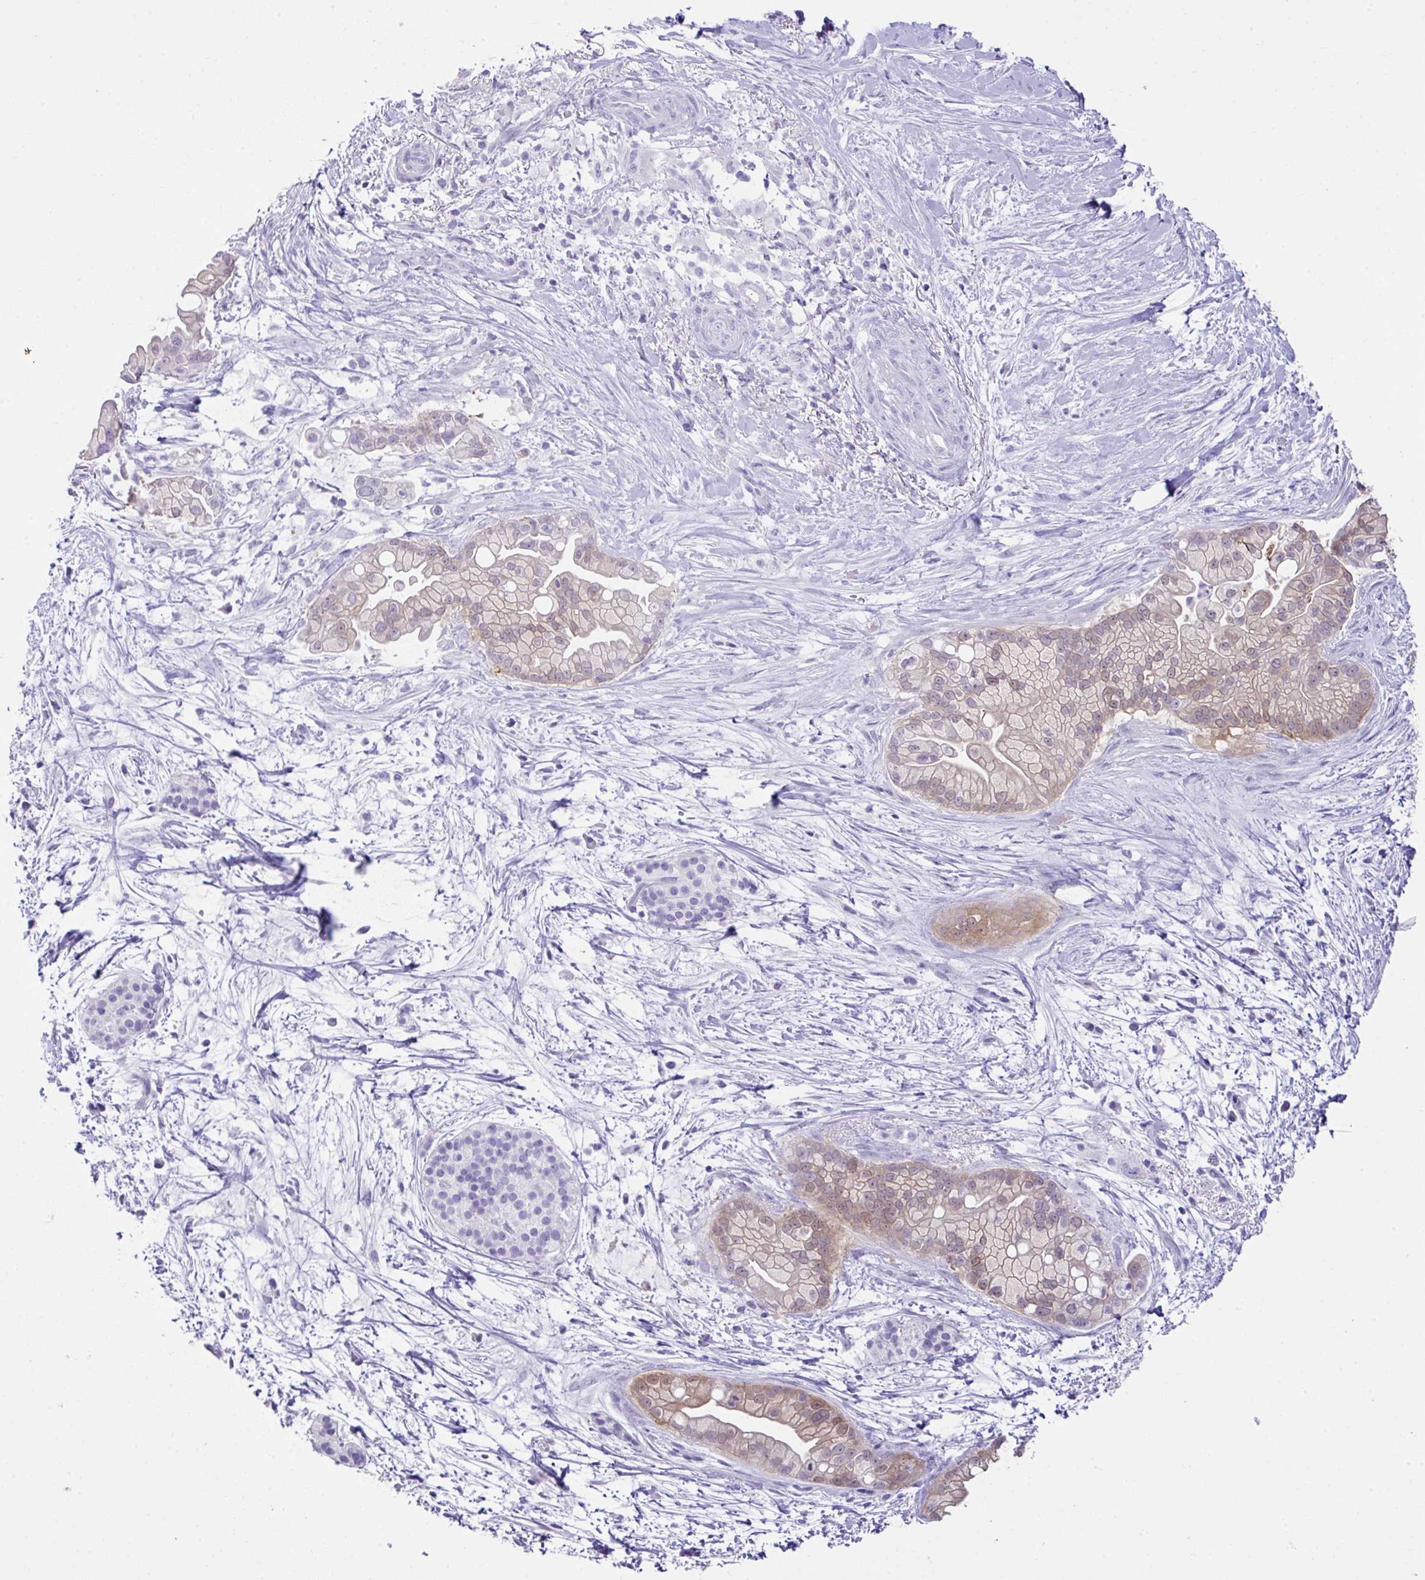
{"staining": {"intensity": "weak", "quantity": "25%-75%", "location": "cytoplasmic/membranous"}, "tissue": "pancreatic cancer", "cell_type": "Tumor cells", "image_type": "cancer", "snomed": [{"axis": "morphology", "description": "Adenocarcinoma, NOS"}, {"axis": "topography", "description": "Pancreas"}], "caption": "Pancreatic cancer (adenocarcinoma) was stained to show a protein in brown. There is low levels of weak cytoplasmic/membranous staining in approximately 25%-75% of tumor cells.", "gene": "LGALS4", "patient": {"sex": "female", "age": 69}}